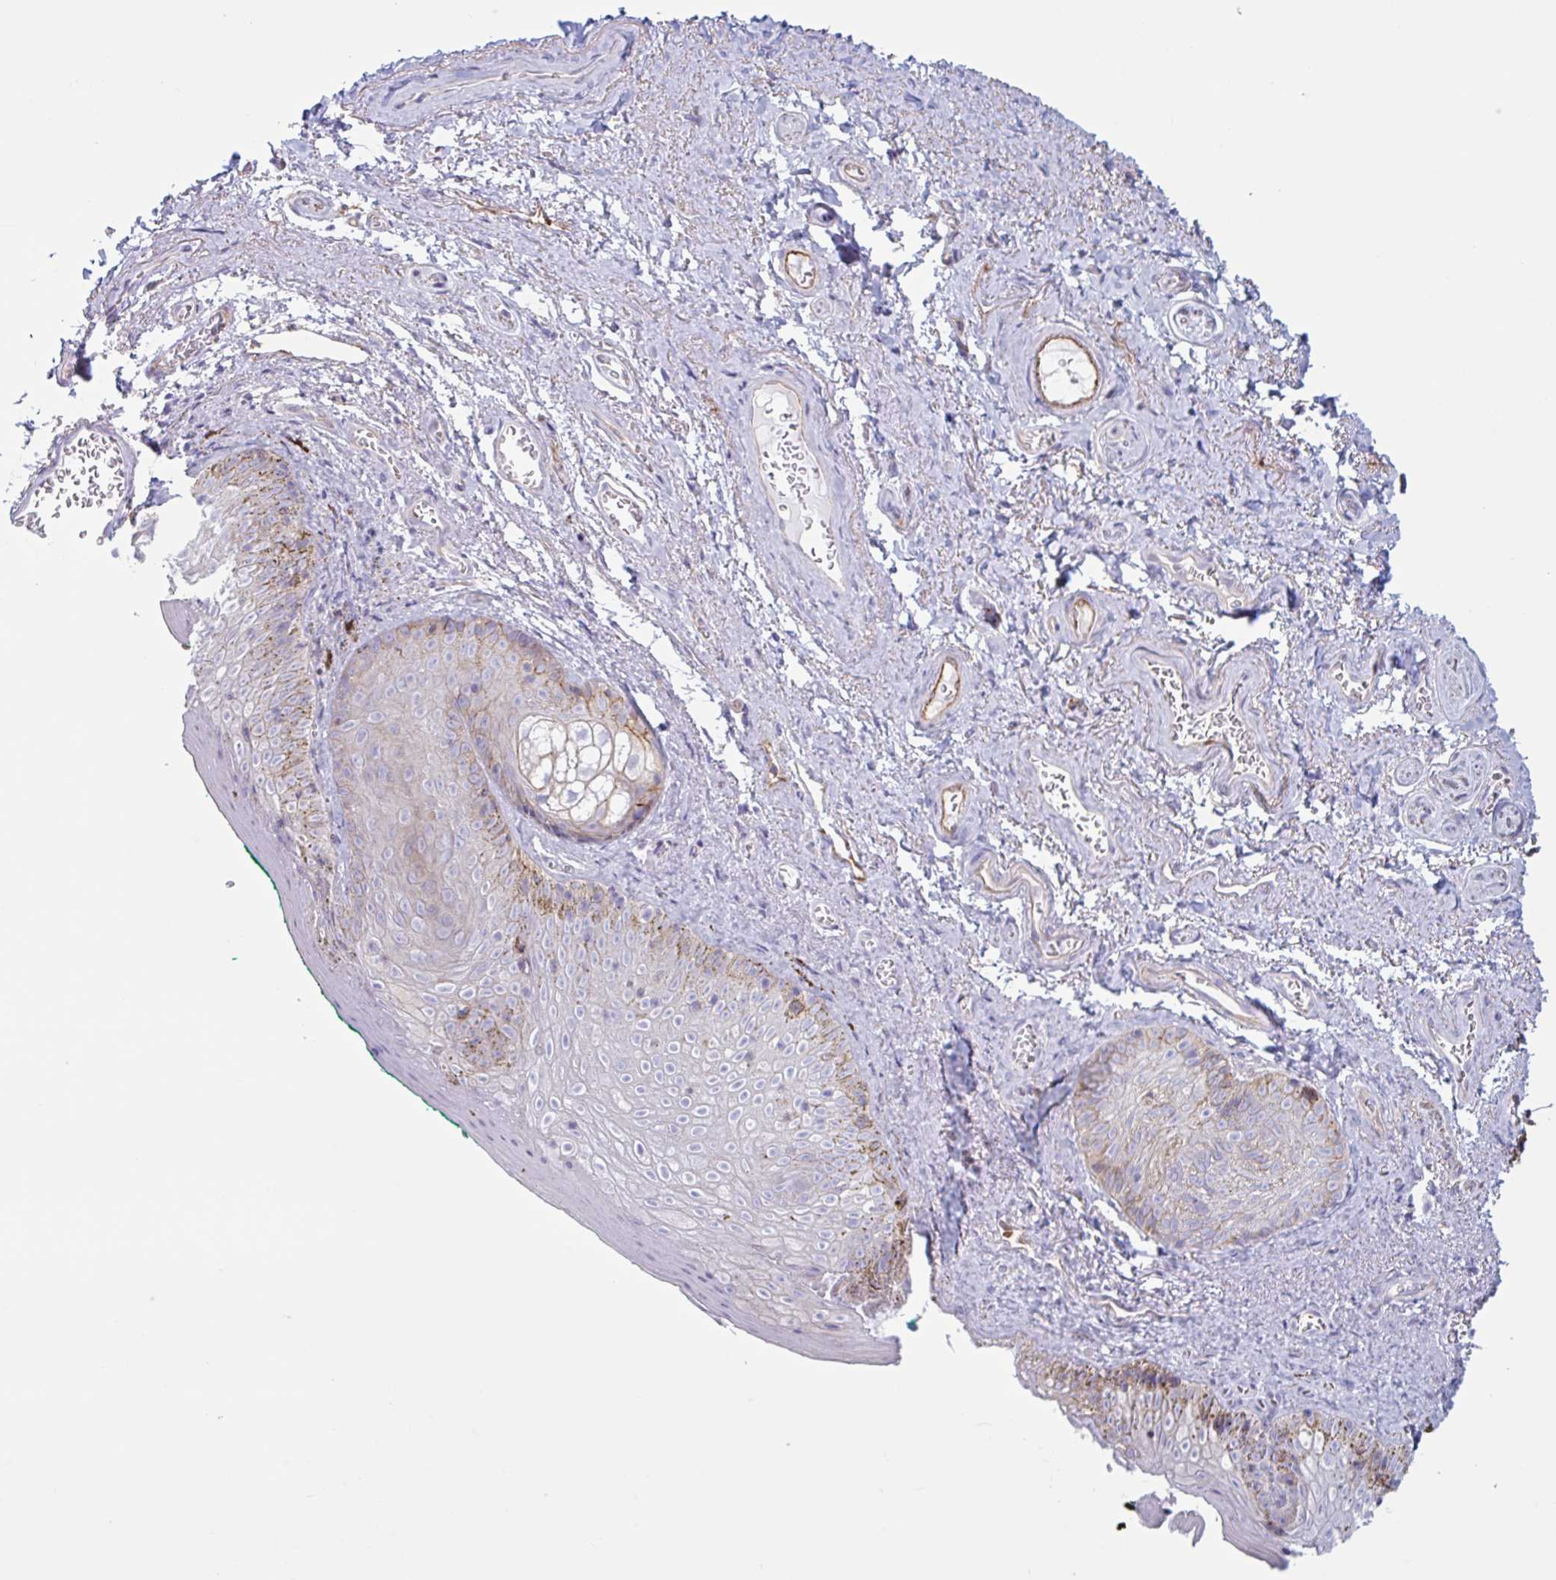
{"staining": {"intensity": "moderate", "quantity": "<25%", "location": "cytoplasmic/membranous"}, "tissue": "vagina", "cell_type": "Squamous epithelial cells", "image_type": "normal", "snomed": [{"axis": "morphology", "description": "Normal tissue, NOS"}, {"axis": "topography", "description": "Vulva"}, {"axis": "topography", "description": "Vagina"}, {"axis": "topography", "description": "Peripheral nerve tissue"}], "caption": "Approximately <25% of squamous epithelial cells in normal human vagina show moderate cytoplasmic/membranous protein positivity as visualized by brown immunohistochemical staining.", "gene": "MYH10", "patient": {"sex": "female", "age": 66}}